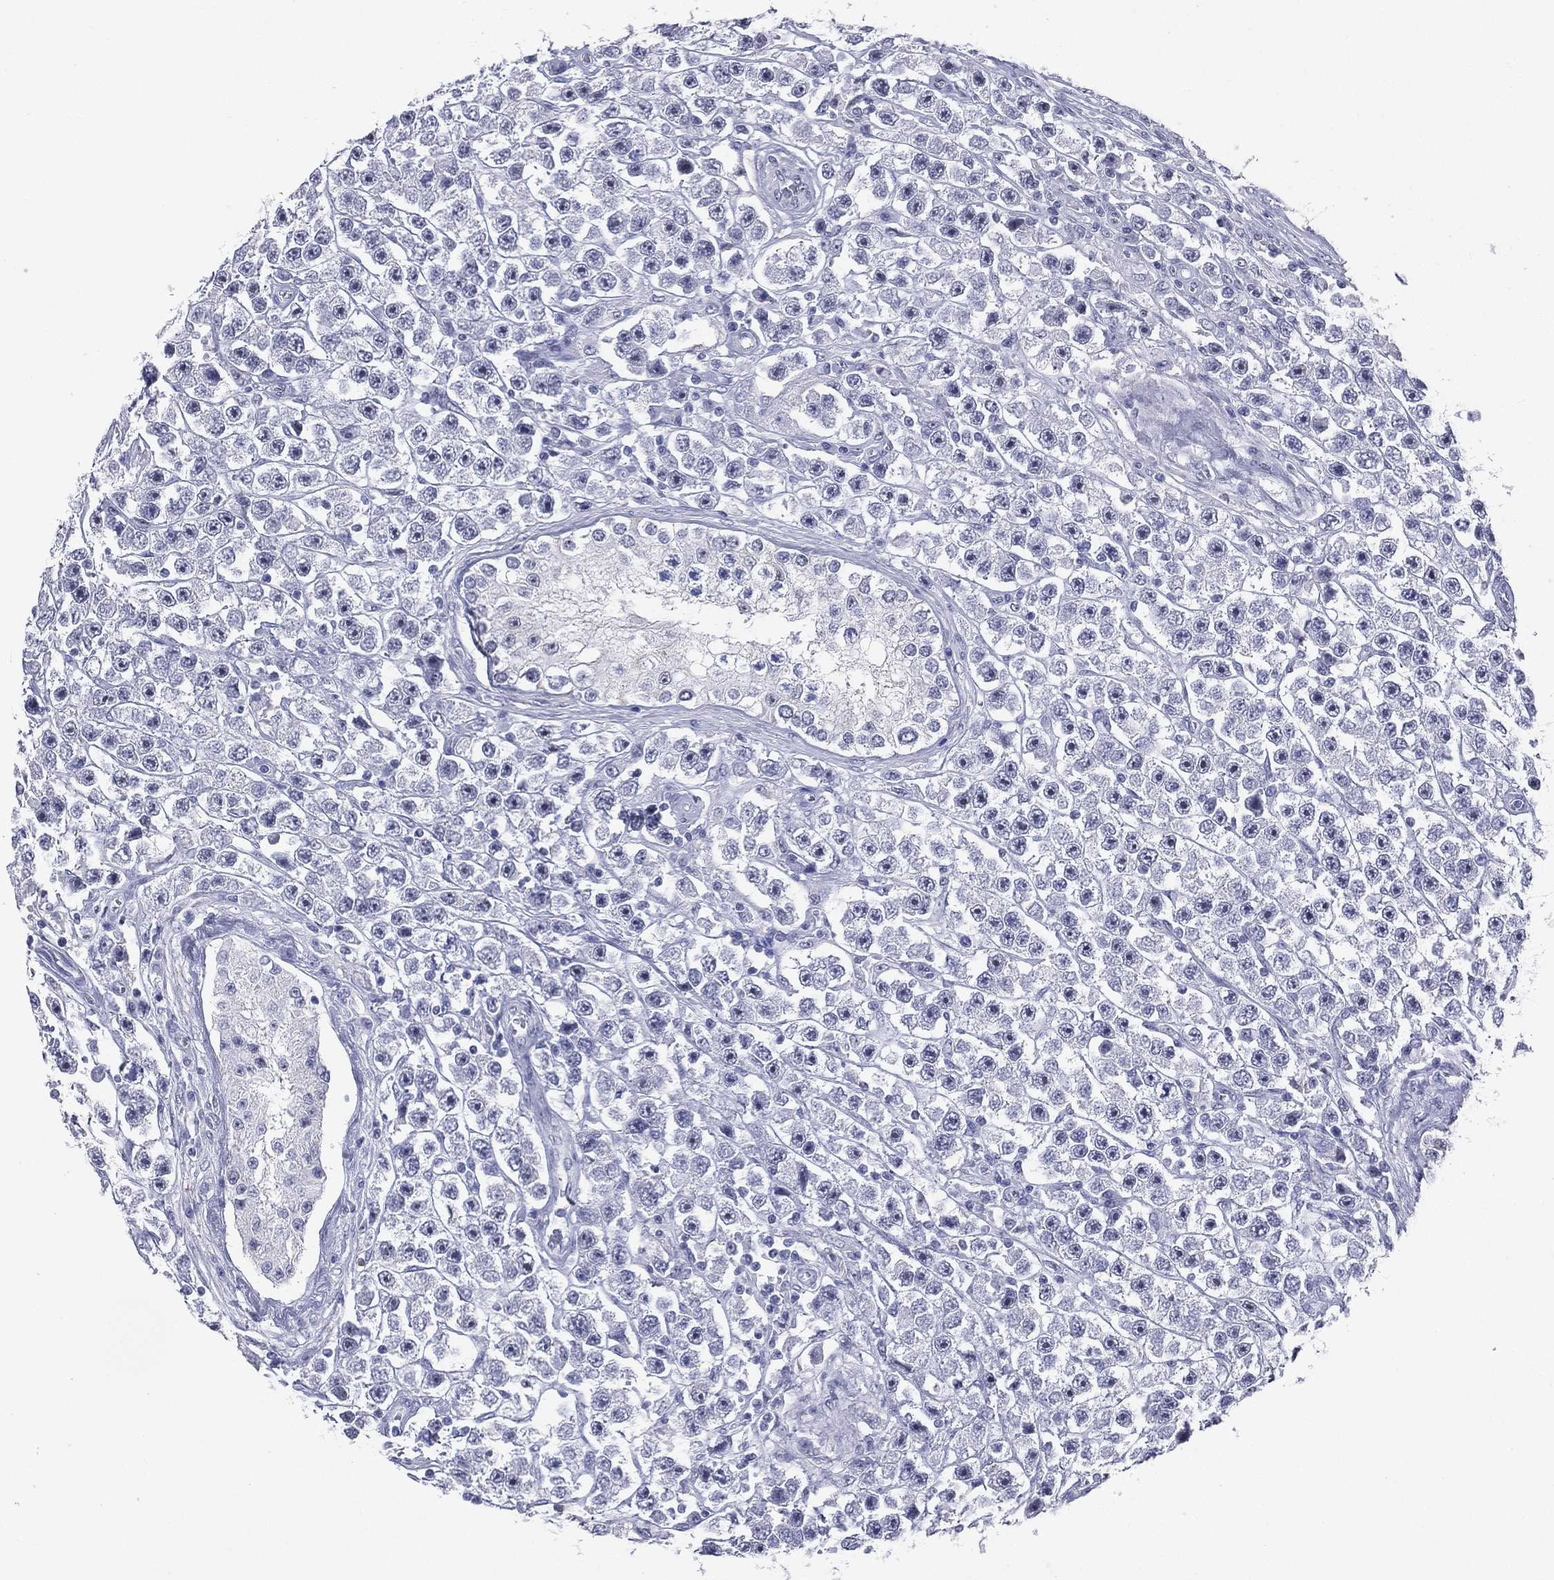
{"staining": {"intensity": "negative", "quantity": "none", "location": "none"}, "tissue": "testis cancer", "cell_type": "Tumor cells", "image_type": "cancer", "snomed": [{"axis": "morphology", "description": "Seminoma, NOS"}, {"axis": "topography", "description": "Testis"}], "caption": "There is no significant expression in tumor cells of seminoma (testis). (Stains: DAB (3,3'-diaminobenzidine) IHC with hematoxylin counter stain, Microscopy: brightfield microscopy at high magnification).", "gene": "CD22", "patient": {"sex": "male", "age": 45}}